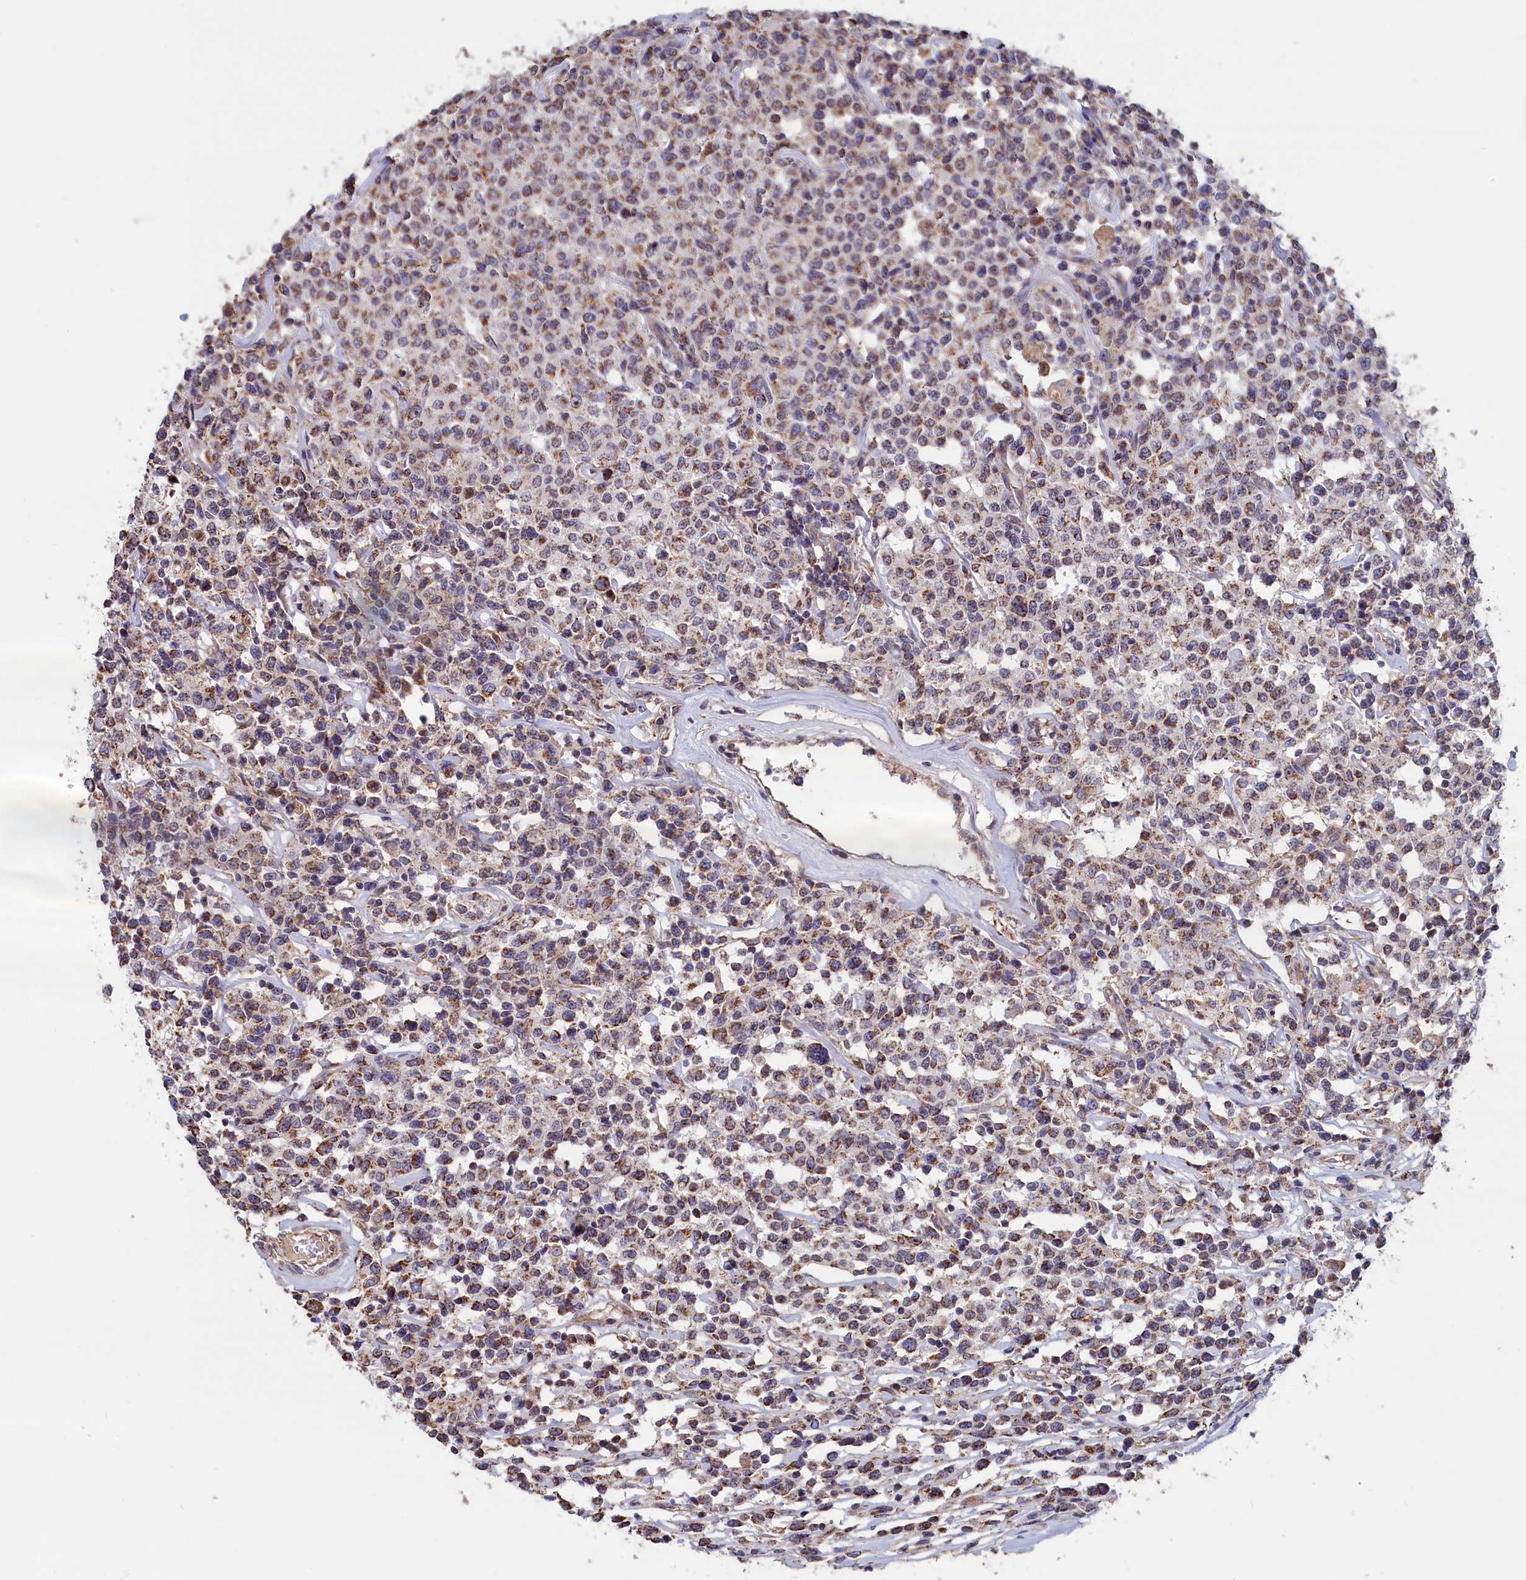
{"staining": {"intensity": "moderate", "quantity": ">75%", "location": "cytoplasmic/membranous"}, "tissue": "lymphoma", "cell_type": "Tumor cells", "image_type": "cancer", "snomed": [{"axis": "morphology", "description": "Malignant lymphoma, non-Hodgkin's type, Low grade"}, {"axis": "topography", "description": "Small intestine"}], "caption": "Immunohistochemistry (DAB) staining of human low-grade malignant lymphoma, non-Hodgkin's type exhibits moderate cytoplasmic/membranous protein expression in about >75% of tumor cells. The protein of interest is stained brown, and the nuclei are stained in blue (DAB (3,3'-diaminobenzidine) IHC with brightfield microscopy, high magnification).", "gene": "ZNF816", "patient": {"sex": "female", "age": 59}}